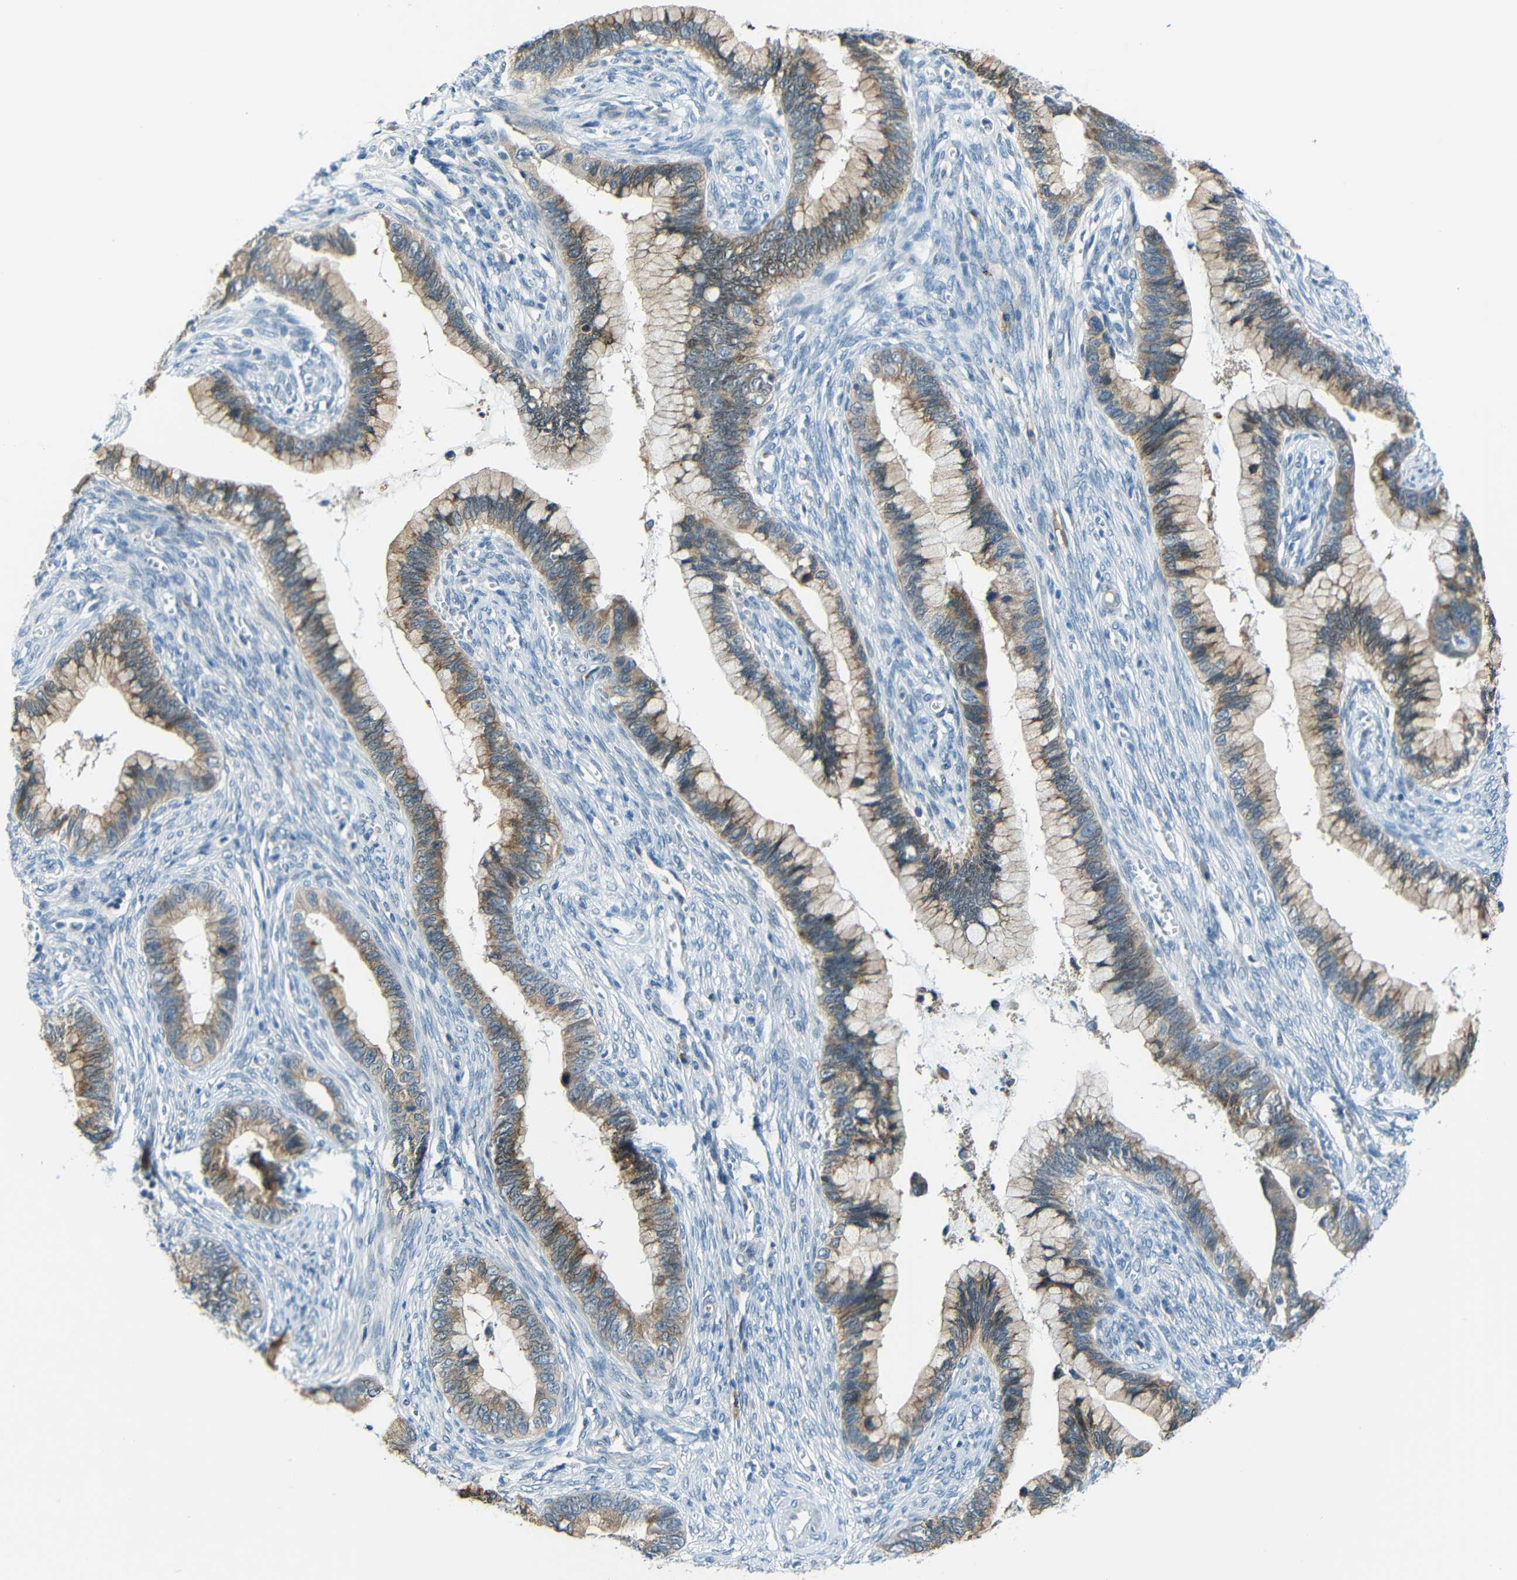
{"staining": {"intensity": "moderate", "quantity": ">75%", "location": "cytoplasmic/membranous"}, "tissue": "cervical cancer", "cell_type": "Tumor cells", "image_type": "cancer", "snomed": [{"axis": "morphology", "description": "Adenocarcinoma, NOS"}, {"axis": "topography", "description": "Cervix"}], "caption": "The immunohistochemical stain highlights moderate cytoplasmic/membranous staining in tumor cells of cervical adenocarcinoma tissue.", "gene": "ANKRD22", "patient": {"sex": "female", "age": 44}}